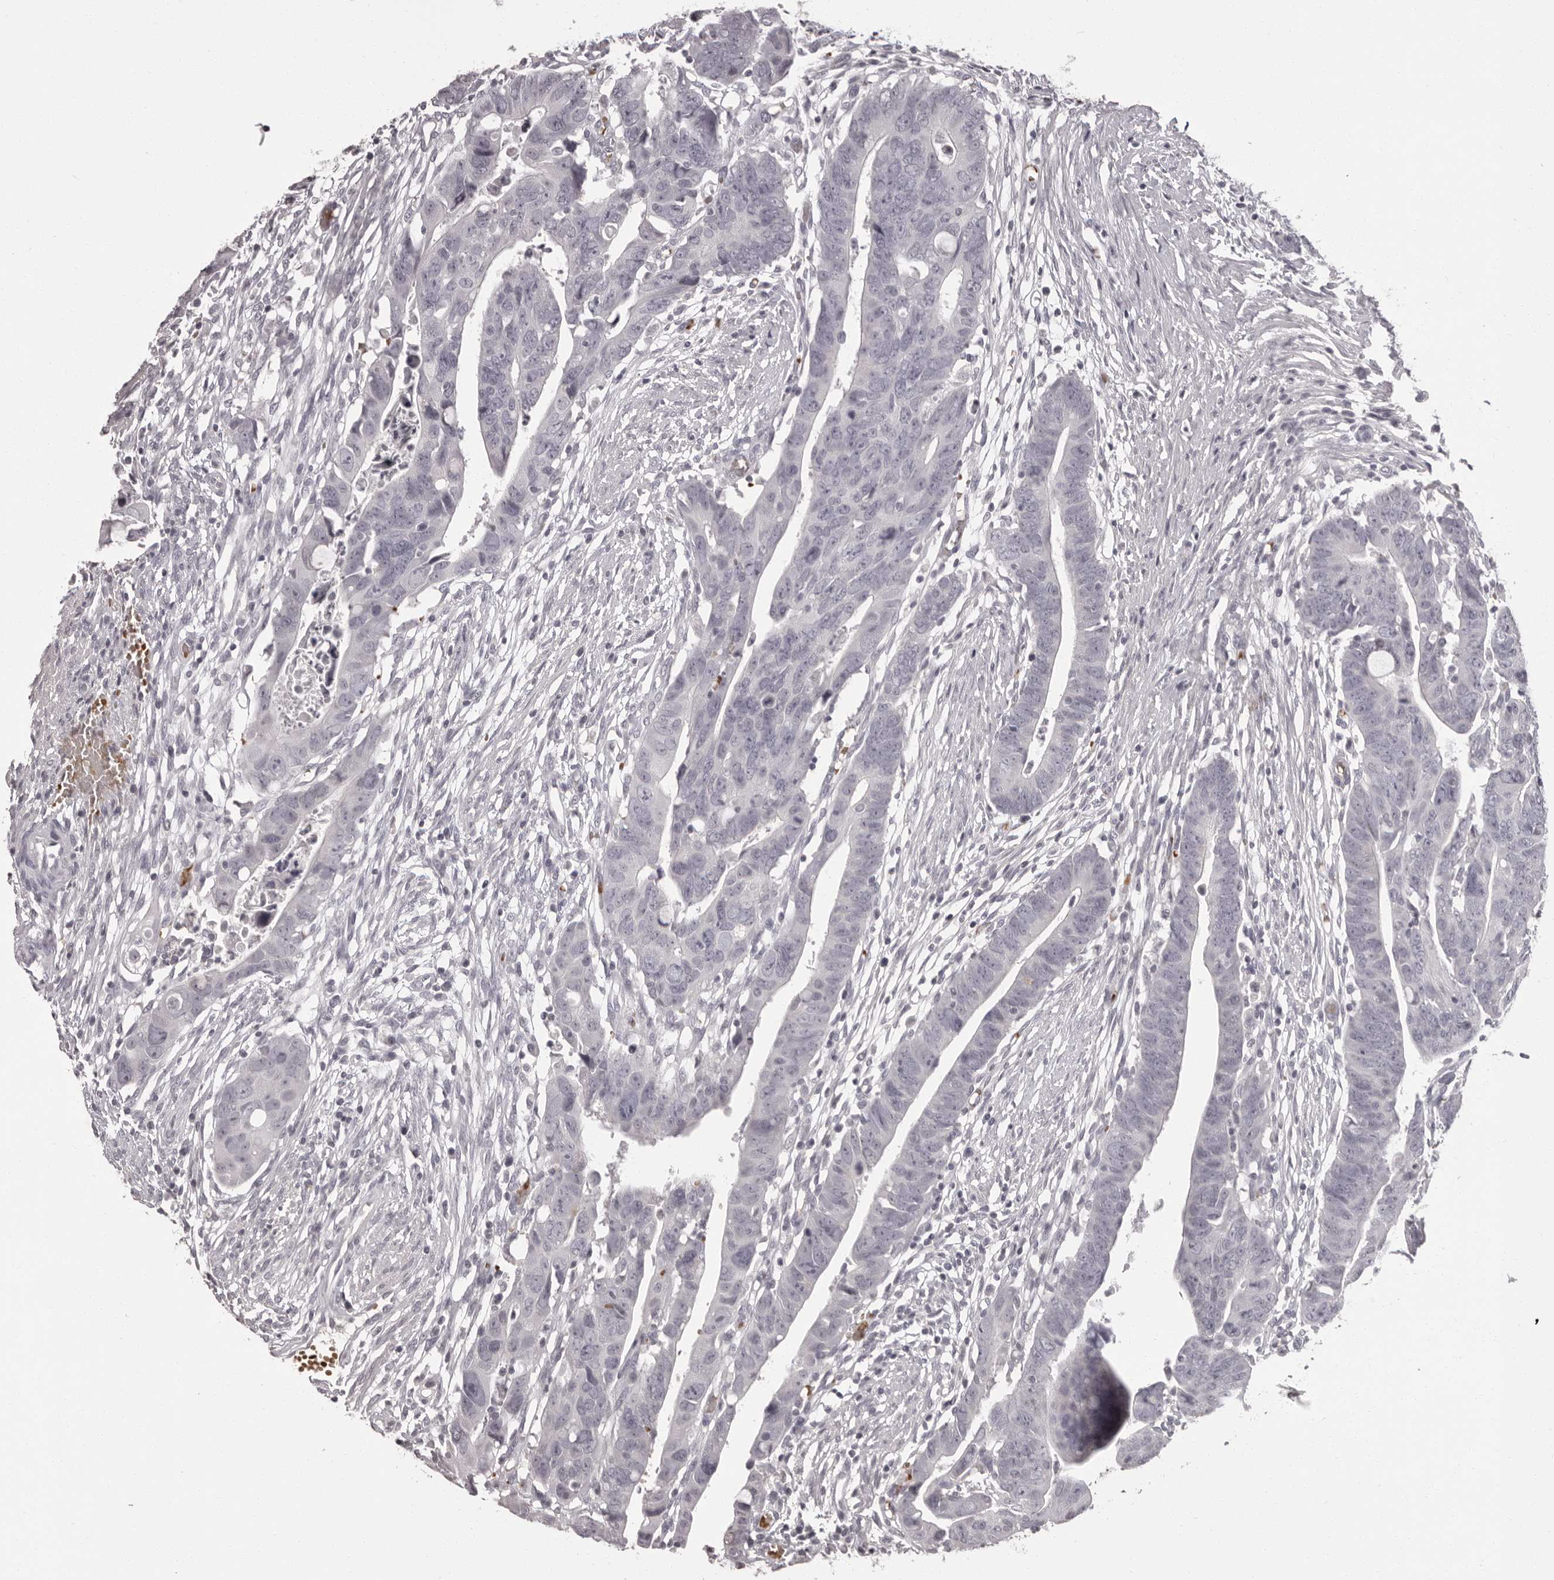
{"staining": {"intensity": "negative", "quantity": "none", "location": "none"}, "tissue": "colorectal cancer", "cell_type": "Tumor cells", "image_type": "cancer", "snomed": [{"axis": "morphology", "description": "Adenocarcinoma, NOS"}, {"axis": "topography", "description": "Rectum"}], "caption": "This is a image of immunohistochemistry (IHC) staining of colorectal cancer, which shows no staining in tumor cells. (Stains: DAB IHC with hematoxylin counter stain, Microscopy: brightfield microscopy at high magnification).", "gene": "C8orf74", "patient": {"sex": "female", "age": 65}}